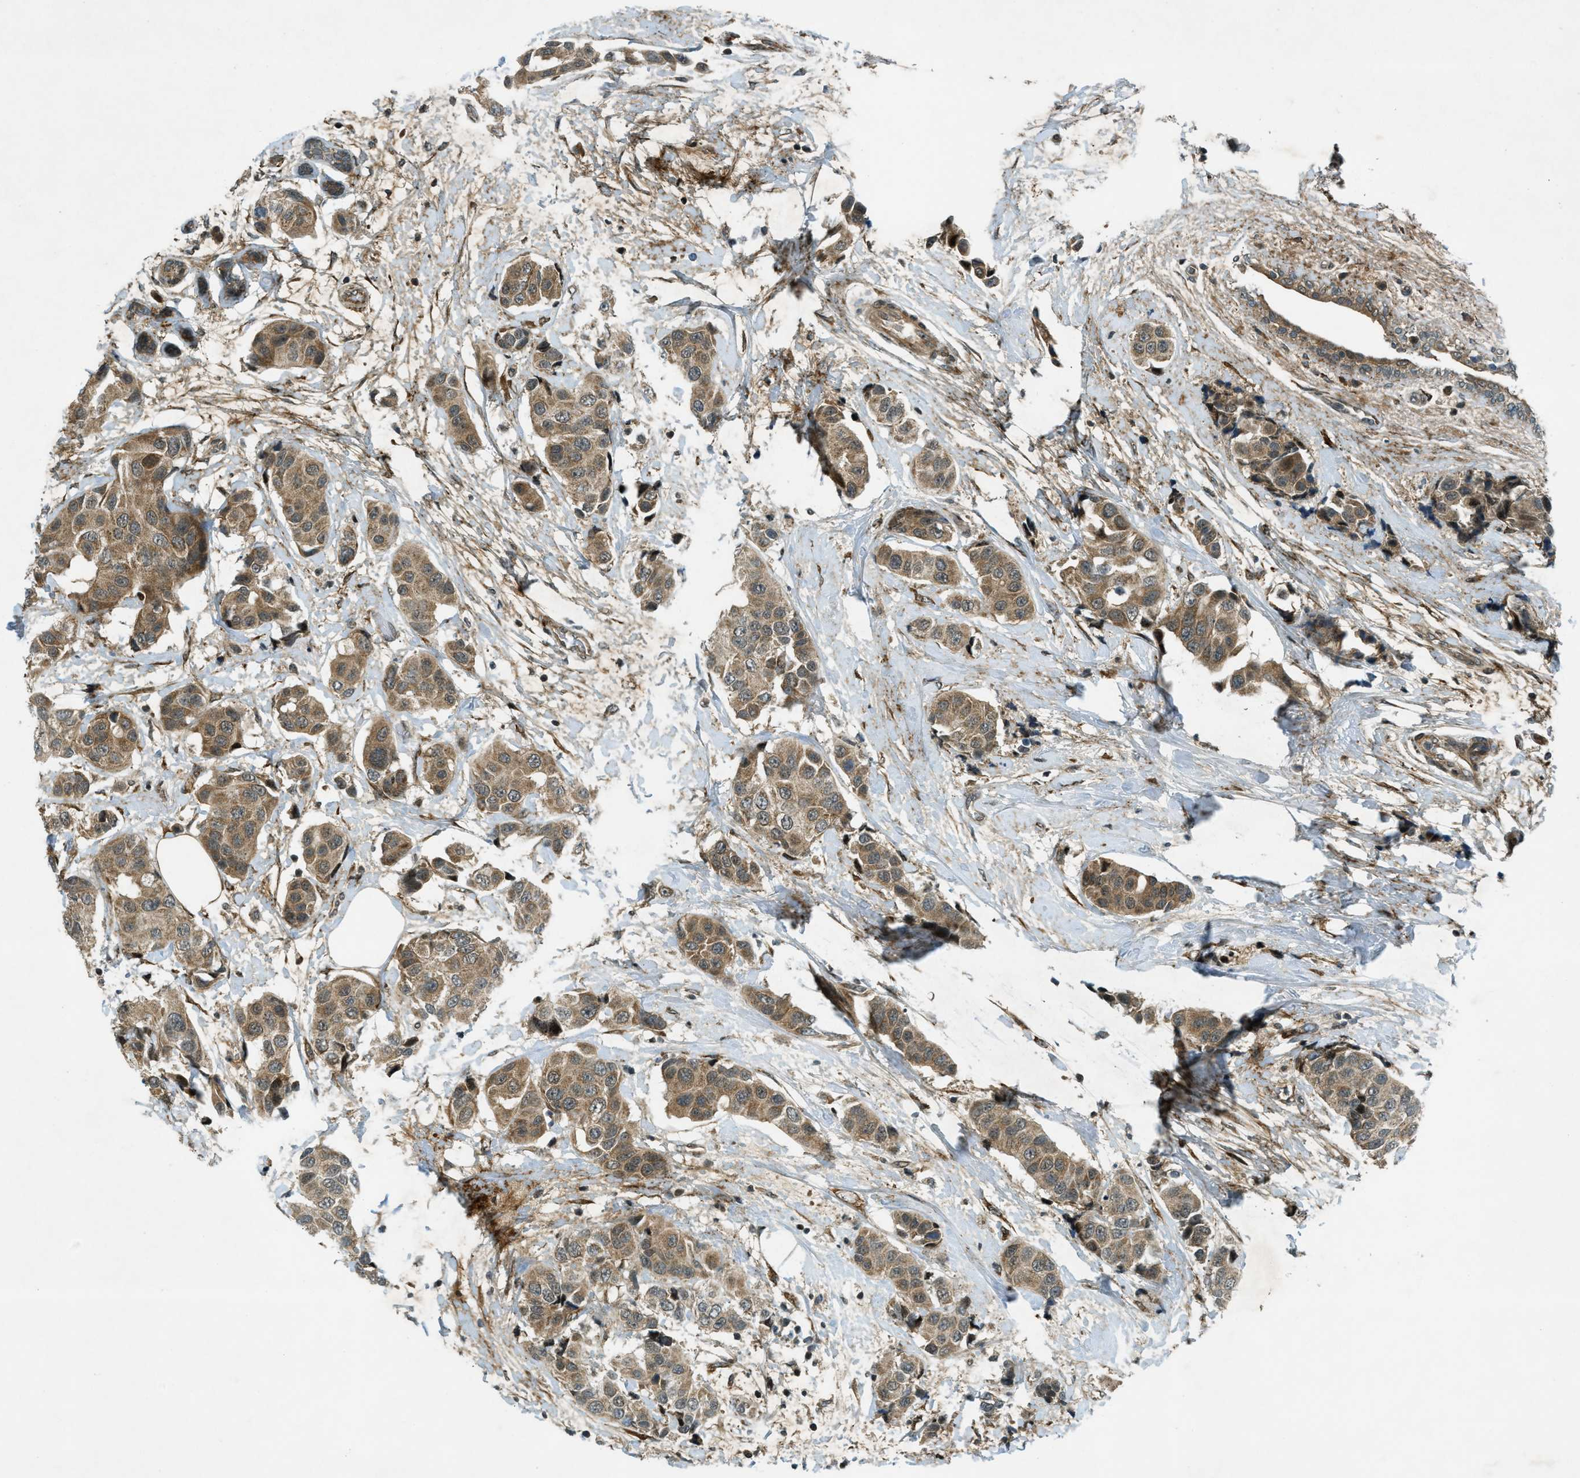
{"staining": {"intensity": "moderate", "quantity": ">75%", "location": "cytoplasmic/membranous"}, "tissue": "breast cancer", "cell_type": "Tumor cells", "image_type": "cancer", "snomed": [{"axis": "morphology", "description": "Normal tissue, NOS"}, {"axis": "morphology", "description": "Duct carcinoma"}, {"axis": "topography", "description": "Breast"}], "caption": "Breast intraductal carcinoma was stained to show a protein in brown. There is medium levels of moderate cytoplasmic/membranous staining in approximately >75% of tumor cells.", "gene": "EIF2AK3", "patient": {"sex": "female", "age": 39}}